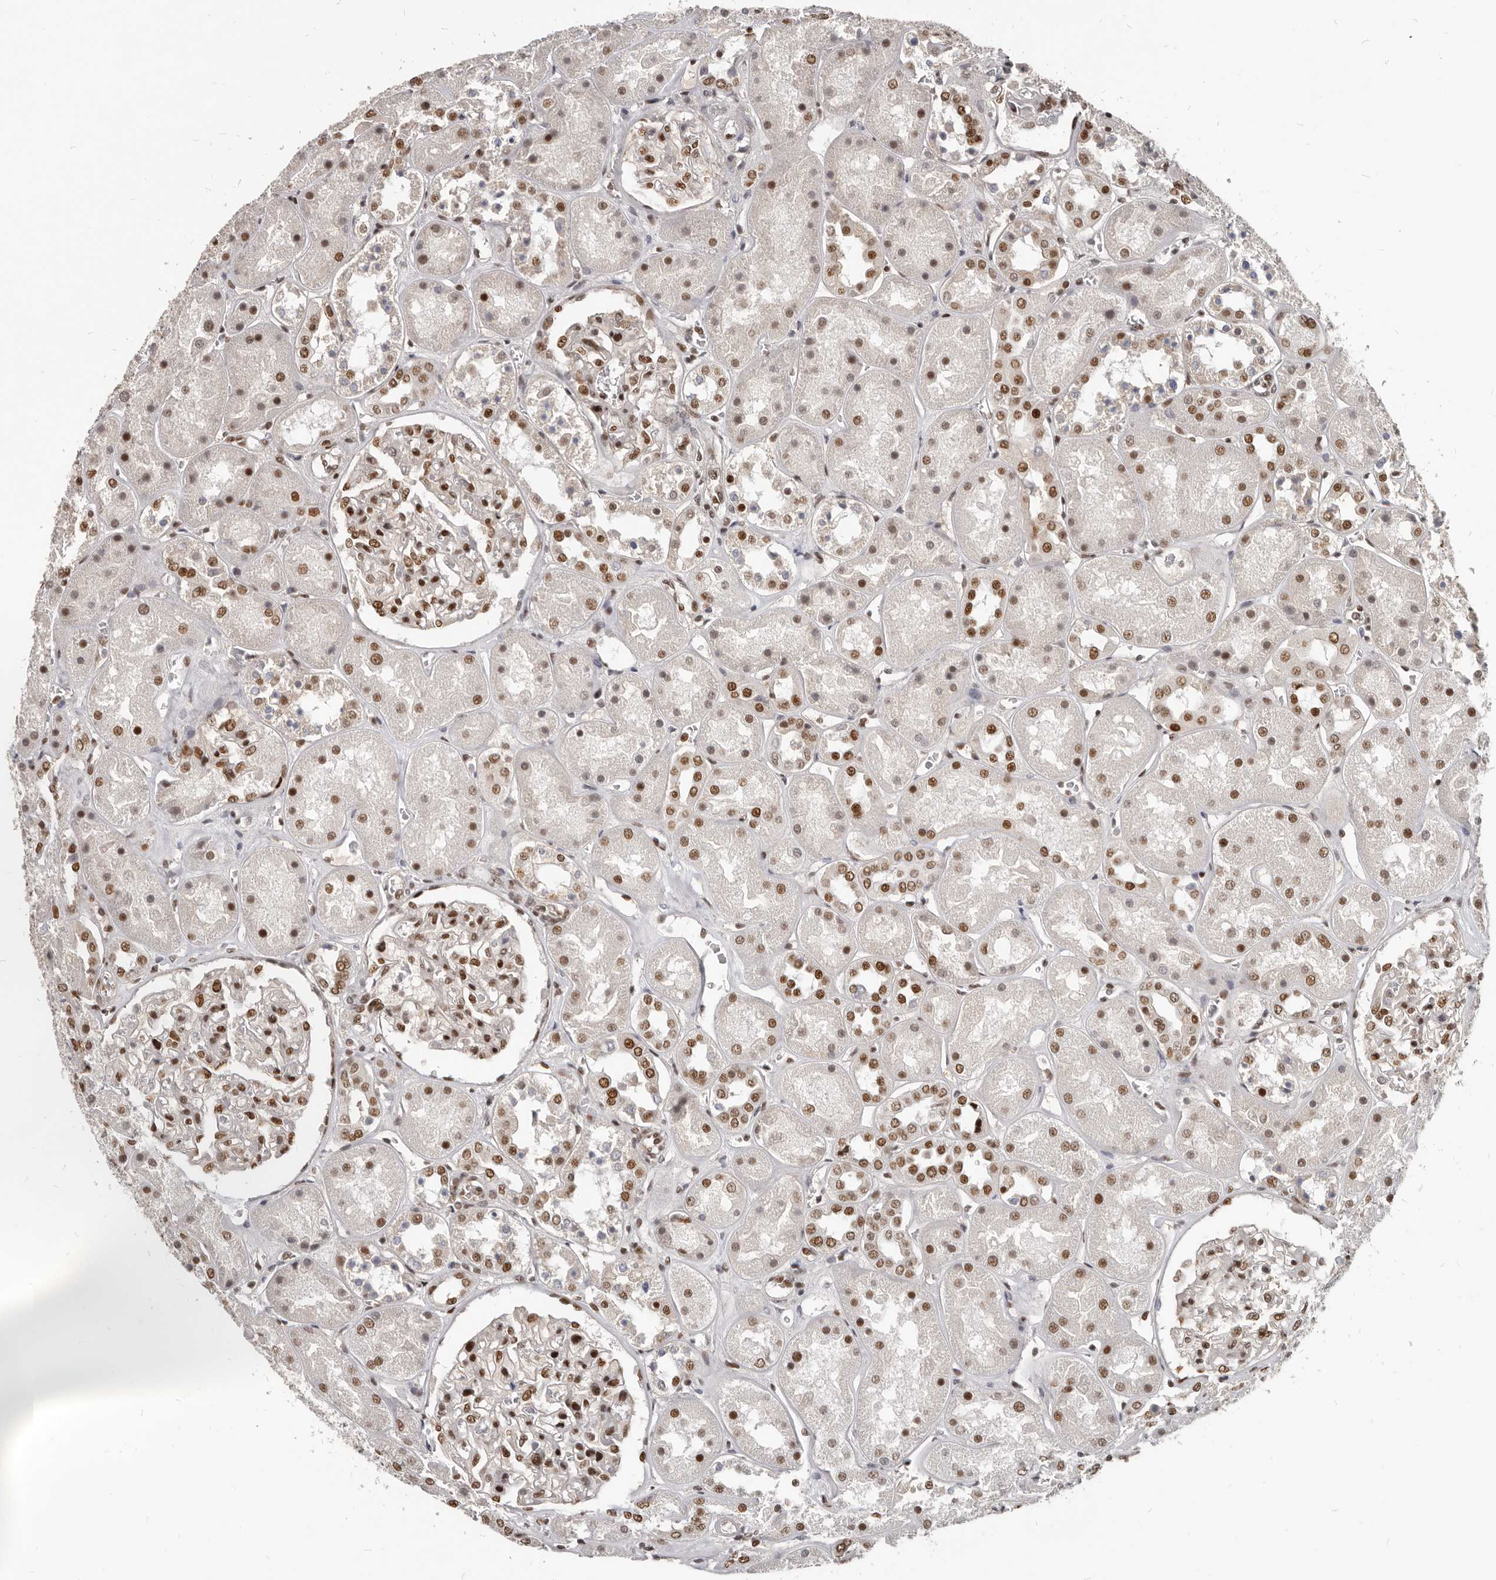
{"staining": {"intensity": "strong", "quantity": ">75%", "location": "nuclear"}, "tissue": "kidney", "cell_type": "Cells in glomeruli", "image_type": "normal", "snomed": [{"axis": "morphology", "description": "Normal tissue, NOS"}, {"axis": "topography", "description": "Kidney"}], "caption": "The immunohistochemical stain labels strong nuclear positivity in cells in glomeruli of benign kidney. The staining is performed using DAB (3,3'-diaminobenzidine) brown chromogen to label protein expression. The nuclei are counter-stained blue using hematoxylin.", "gene": "ATF5", "patient": {"sex": "male", "age": 70}}